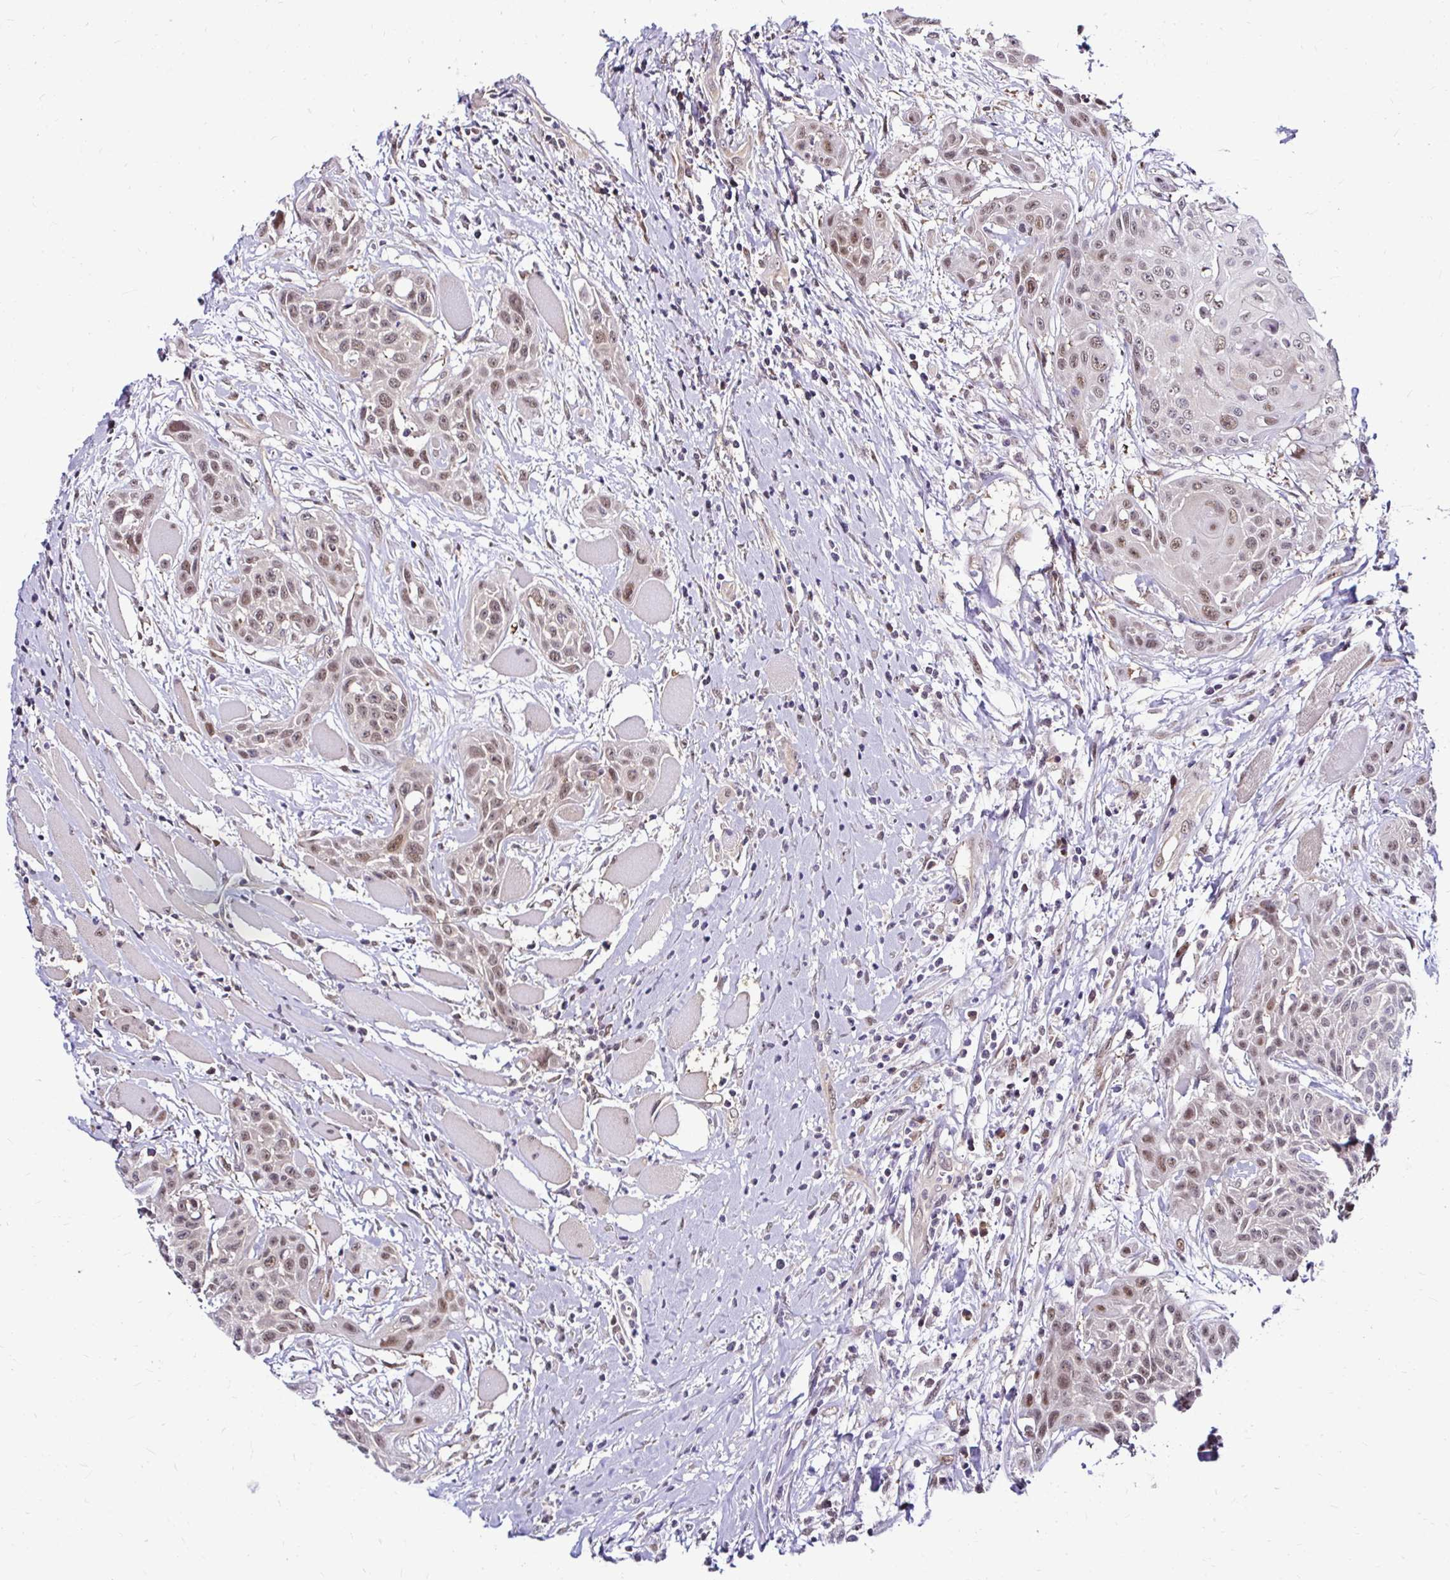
{"staining": {"intensity": "moderate", "quantity": ">75%", "location": "nuclear"}, "tissue": "head and neck cancer", "cell_type": "Tumor cells", "image_type": "cancer", "snomed": [{"axis": "morphology", "description": "Squamous cell carcinoma, NOS"}, {"axis": "topography", "description": "Head-Neck"}], "caption": "A brown stain shows moderate nuclear positivity of a protein in human head and neck cancer (squamous cell carcinoma) tumor cells. (Brightfield microscopy of DAB IHC at high magnification).", "gene": "PSMD3", "patient": {"sex": "female", "age": 73}}